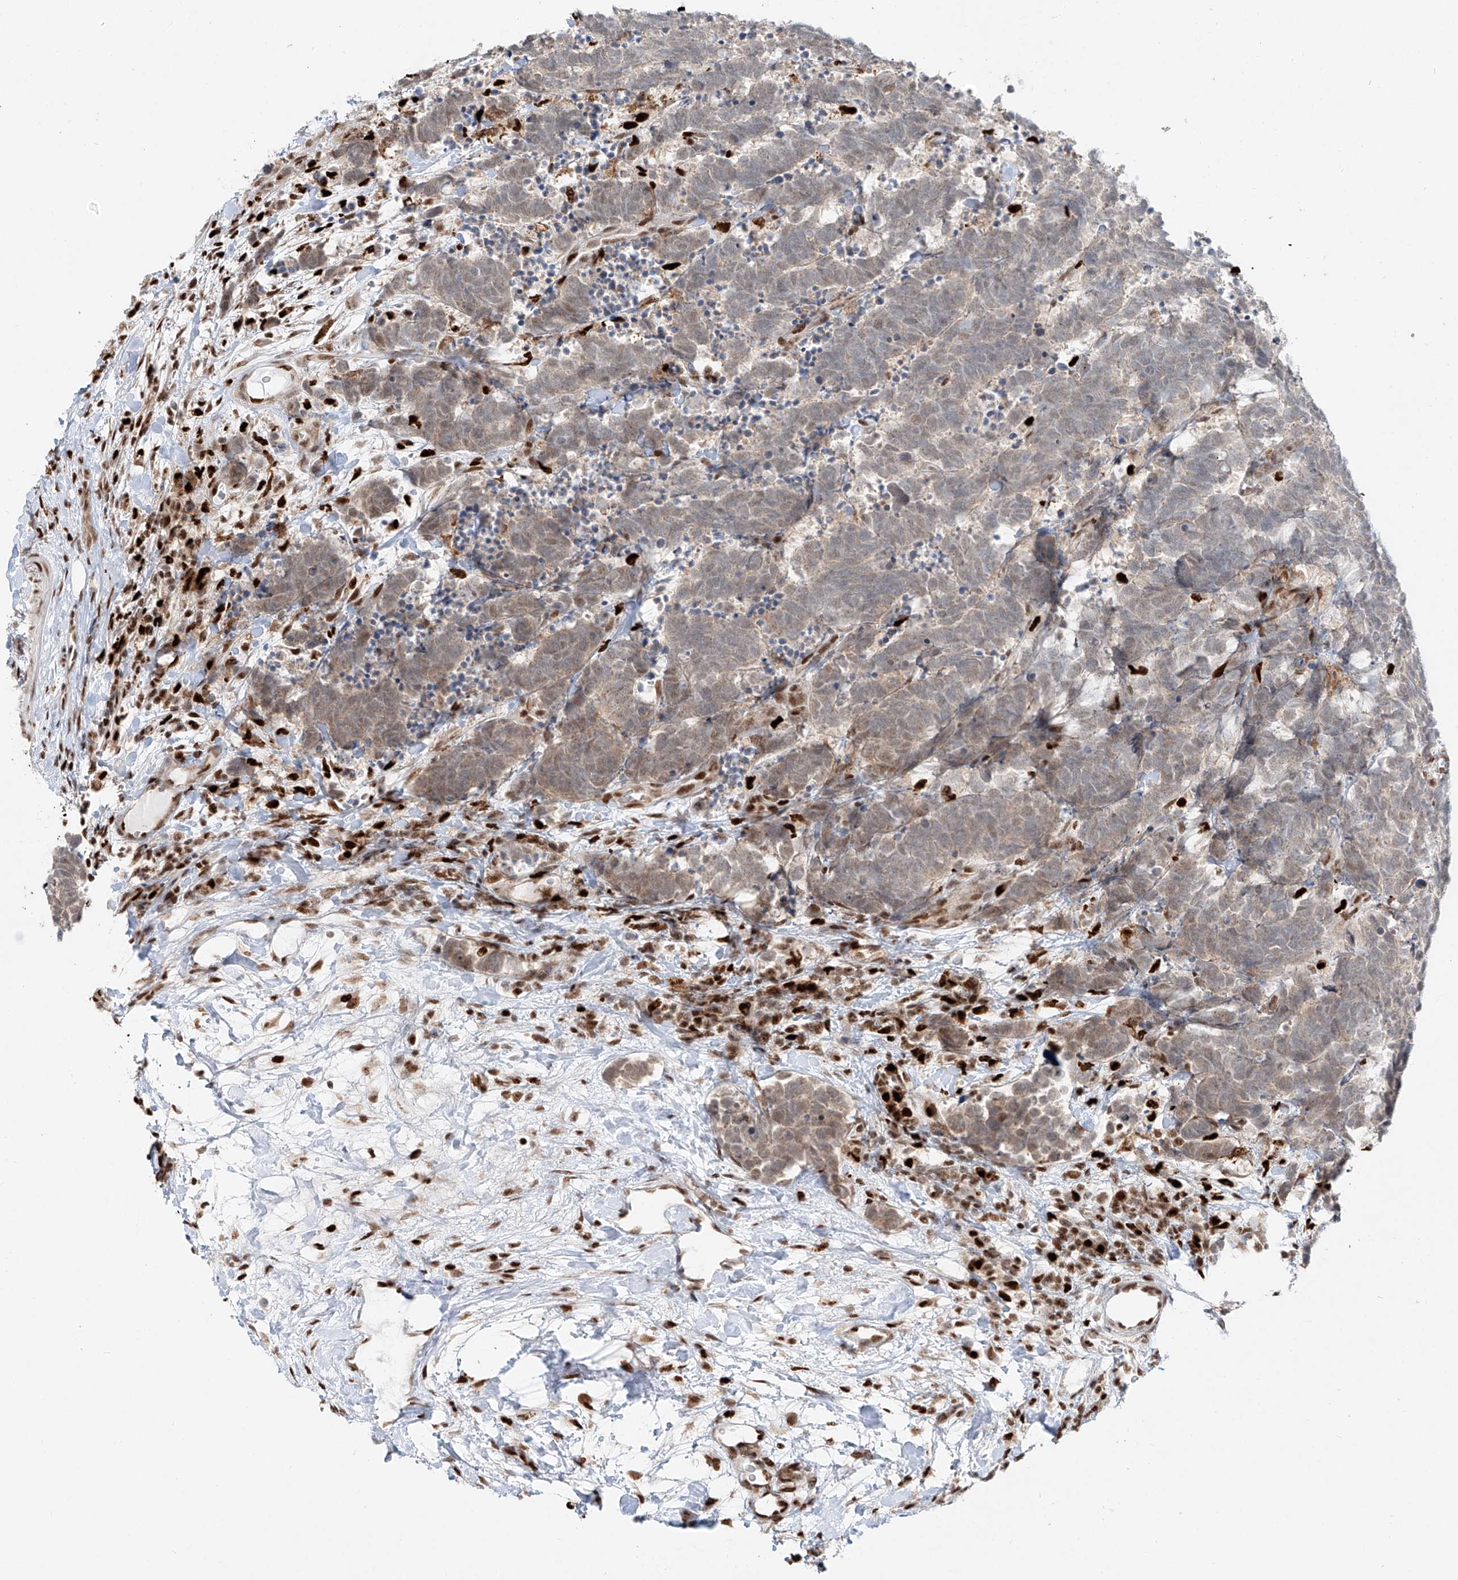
{"staining": {"intensity": "weak", "quantity": "25%-75%", "location": "cytoplasmic/membranous,nuclear"}, "tissue": "carcinoid", "cell_type": "Tumor cells", "image_type": "cancer", "snomed": [{"axis": "morphology", "description": "Carcinoma, NOS"}, {"axis": "morphology", "description": "Carcinoid, malignant, NOS"}, {"axis": "topography", "description": "Urinary bladder"}], "caption": "Immunohistochemical staining of human carcinoid (malignant) demonstrates low levels of weak cytoplasmic/membranous and nuclear protein staining in about 25%-75% of tumor cells. (Brightfield microscopy of DAB IHC at high magnification).", "gene": "DZIP1L", "patient": {"sex": "male", "age": 57}}